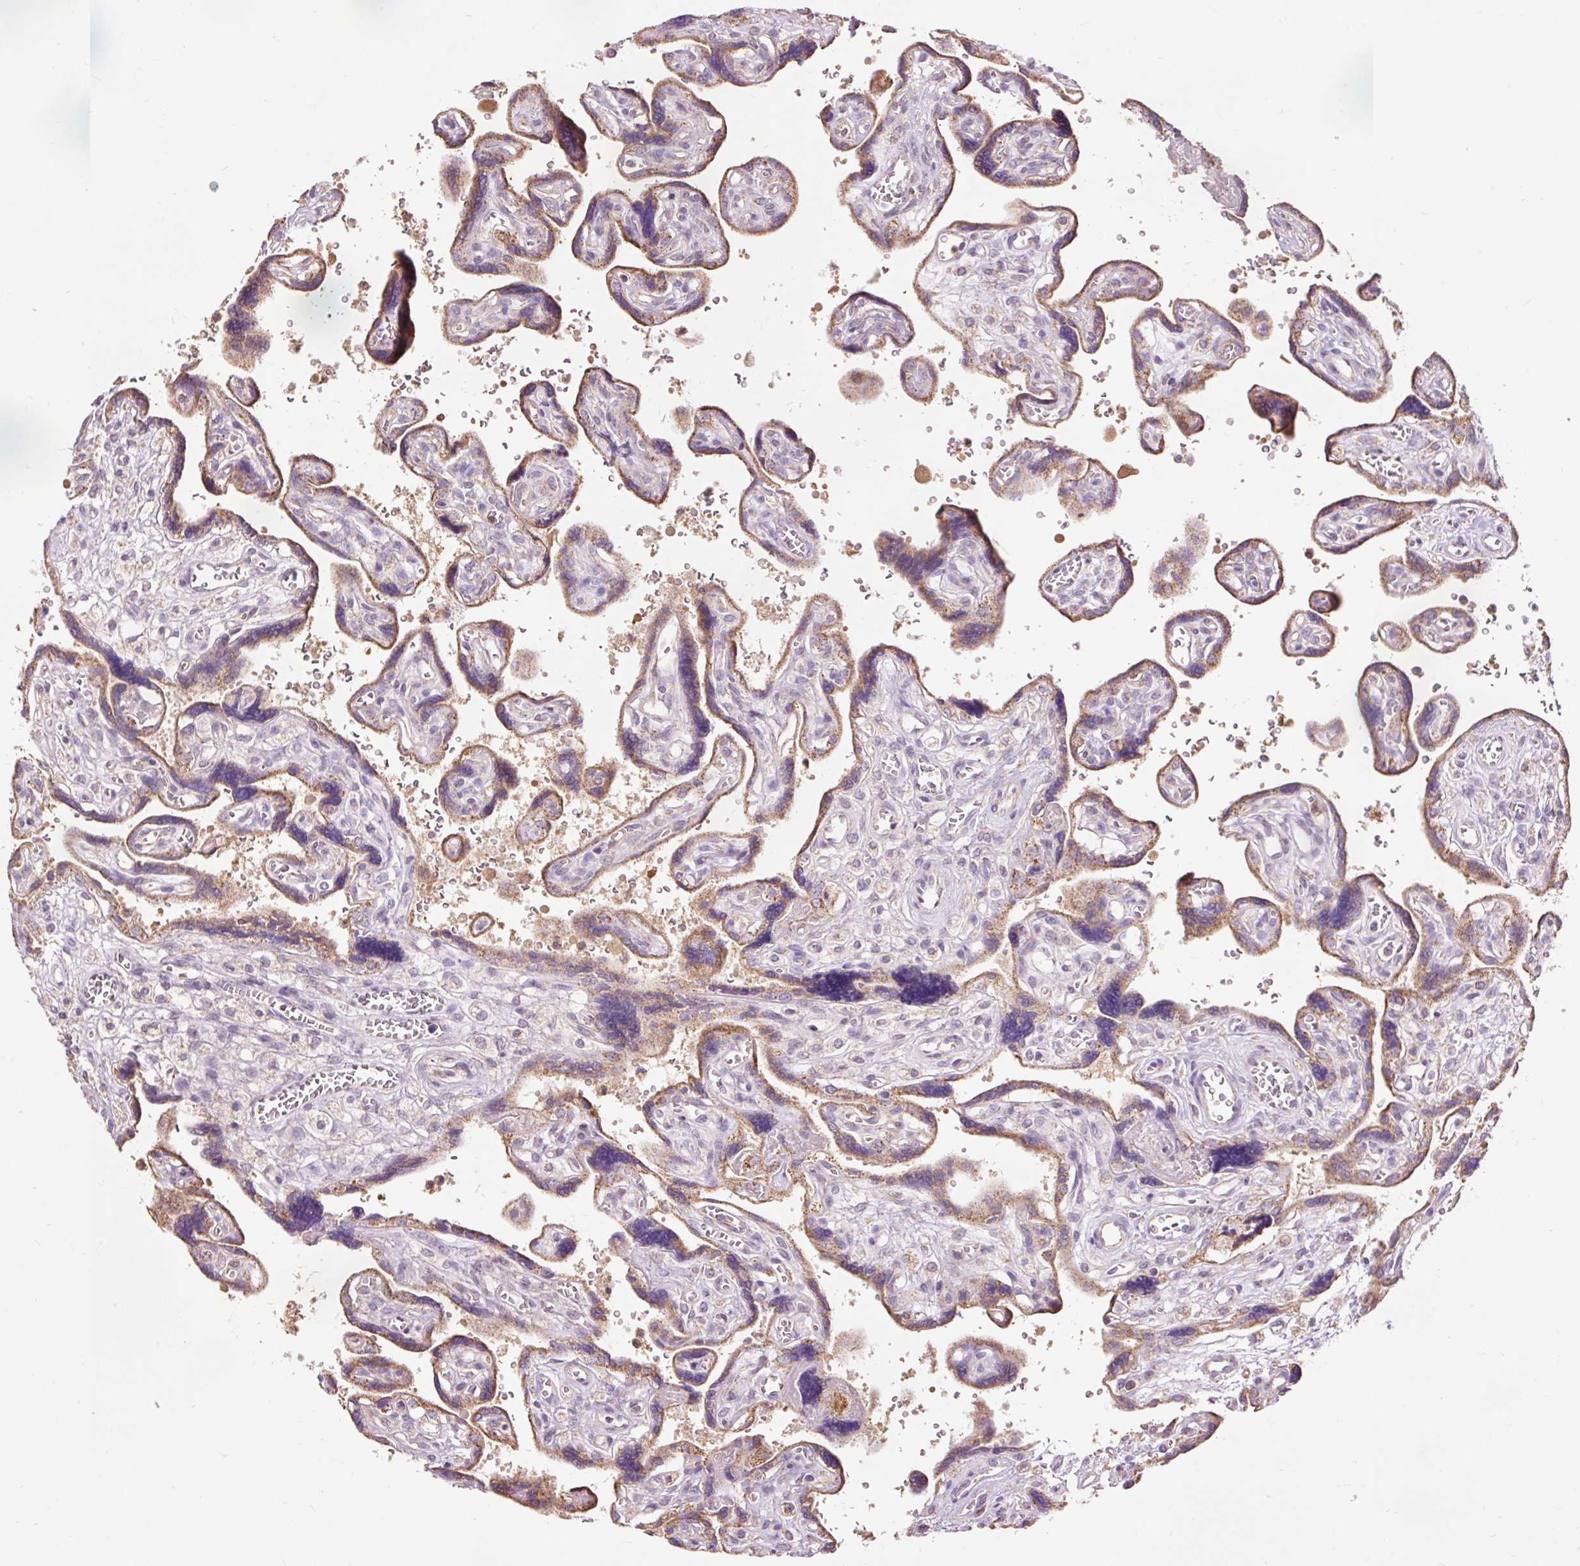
{"staining": {"intensity": "moderate", "quantity": ">75%", "location": "cytoplasmic/membranous"}, "tissue": "placenta", "cell_type": "Trophoblastic cells", "image_type": "normal", "snomed": [{"axis": "morphology", "description": "Normal tissue, NOS"}, {"axis": "topography", "description": "Placenta"}], "caption": "Placenta stained with a brown dye exhibits moderate cytoplasmic/membranous positive expression in approximately >75% of trophoblastic cells.", "gene": "PRDX5", "patient": {"sex": "female", "age": 39}}